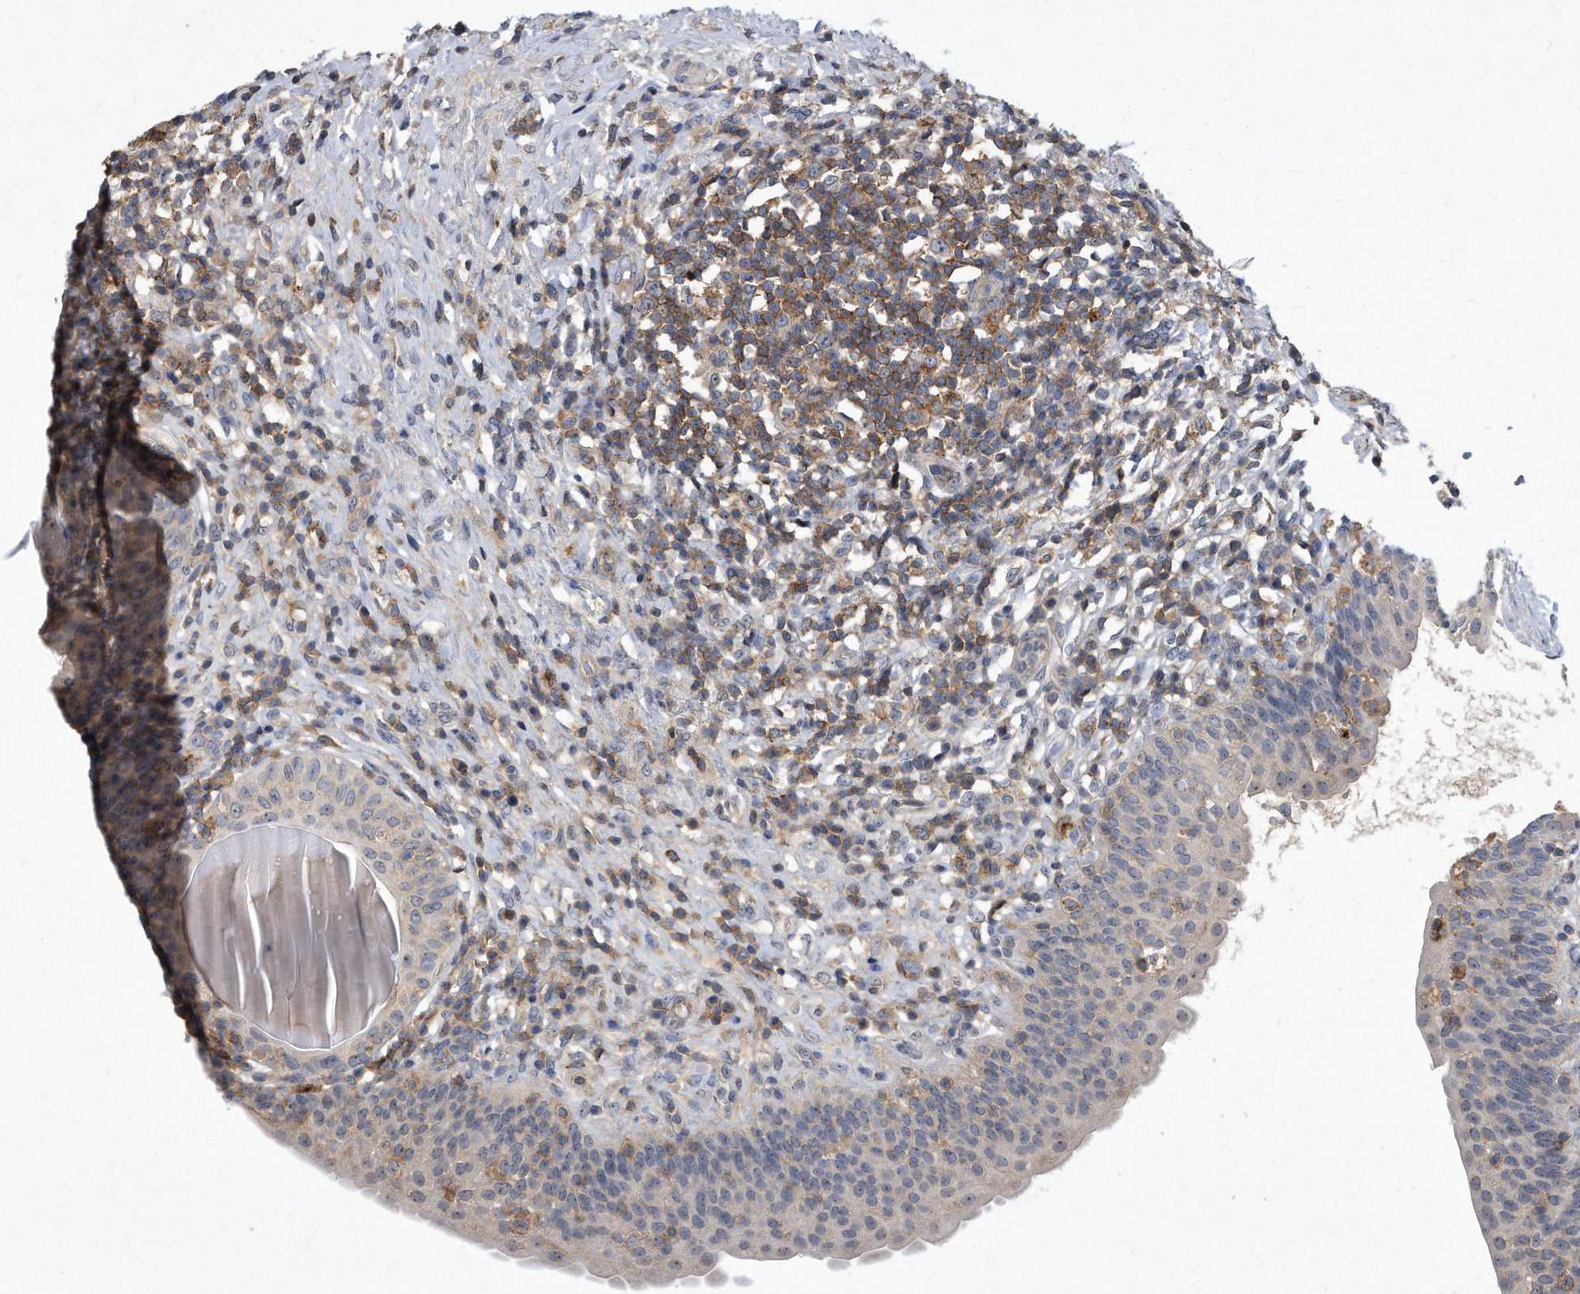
{"staining": {"intensity": "negative", "quantity": "none", "location": "none"}, "tissue": "urinary bladder", "cell_type": "Urothelial cells", "image_type": "normal", "snomed": [{"axis": "morphology", "description": "Normal tissue, NOS"}, {"axis": "topography", "description": "Urinary bladder"}], "caption": "IHC image of benign urinary bladder stained for a protein (brown), which displays no staining in urothelial cells.", "gene": "PGBD2", "patient": {"sex": "male", "age": 83}}